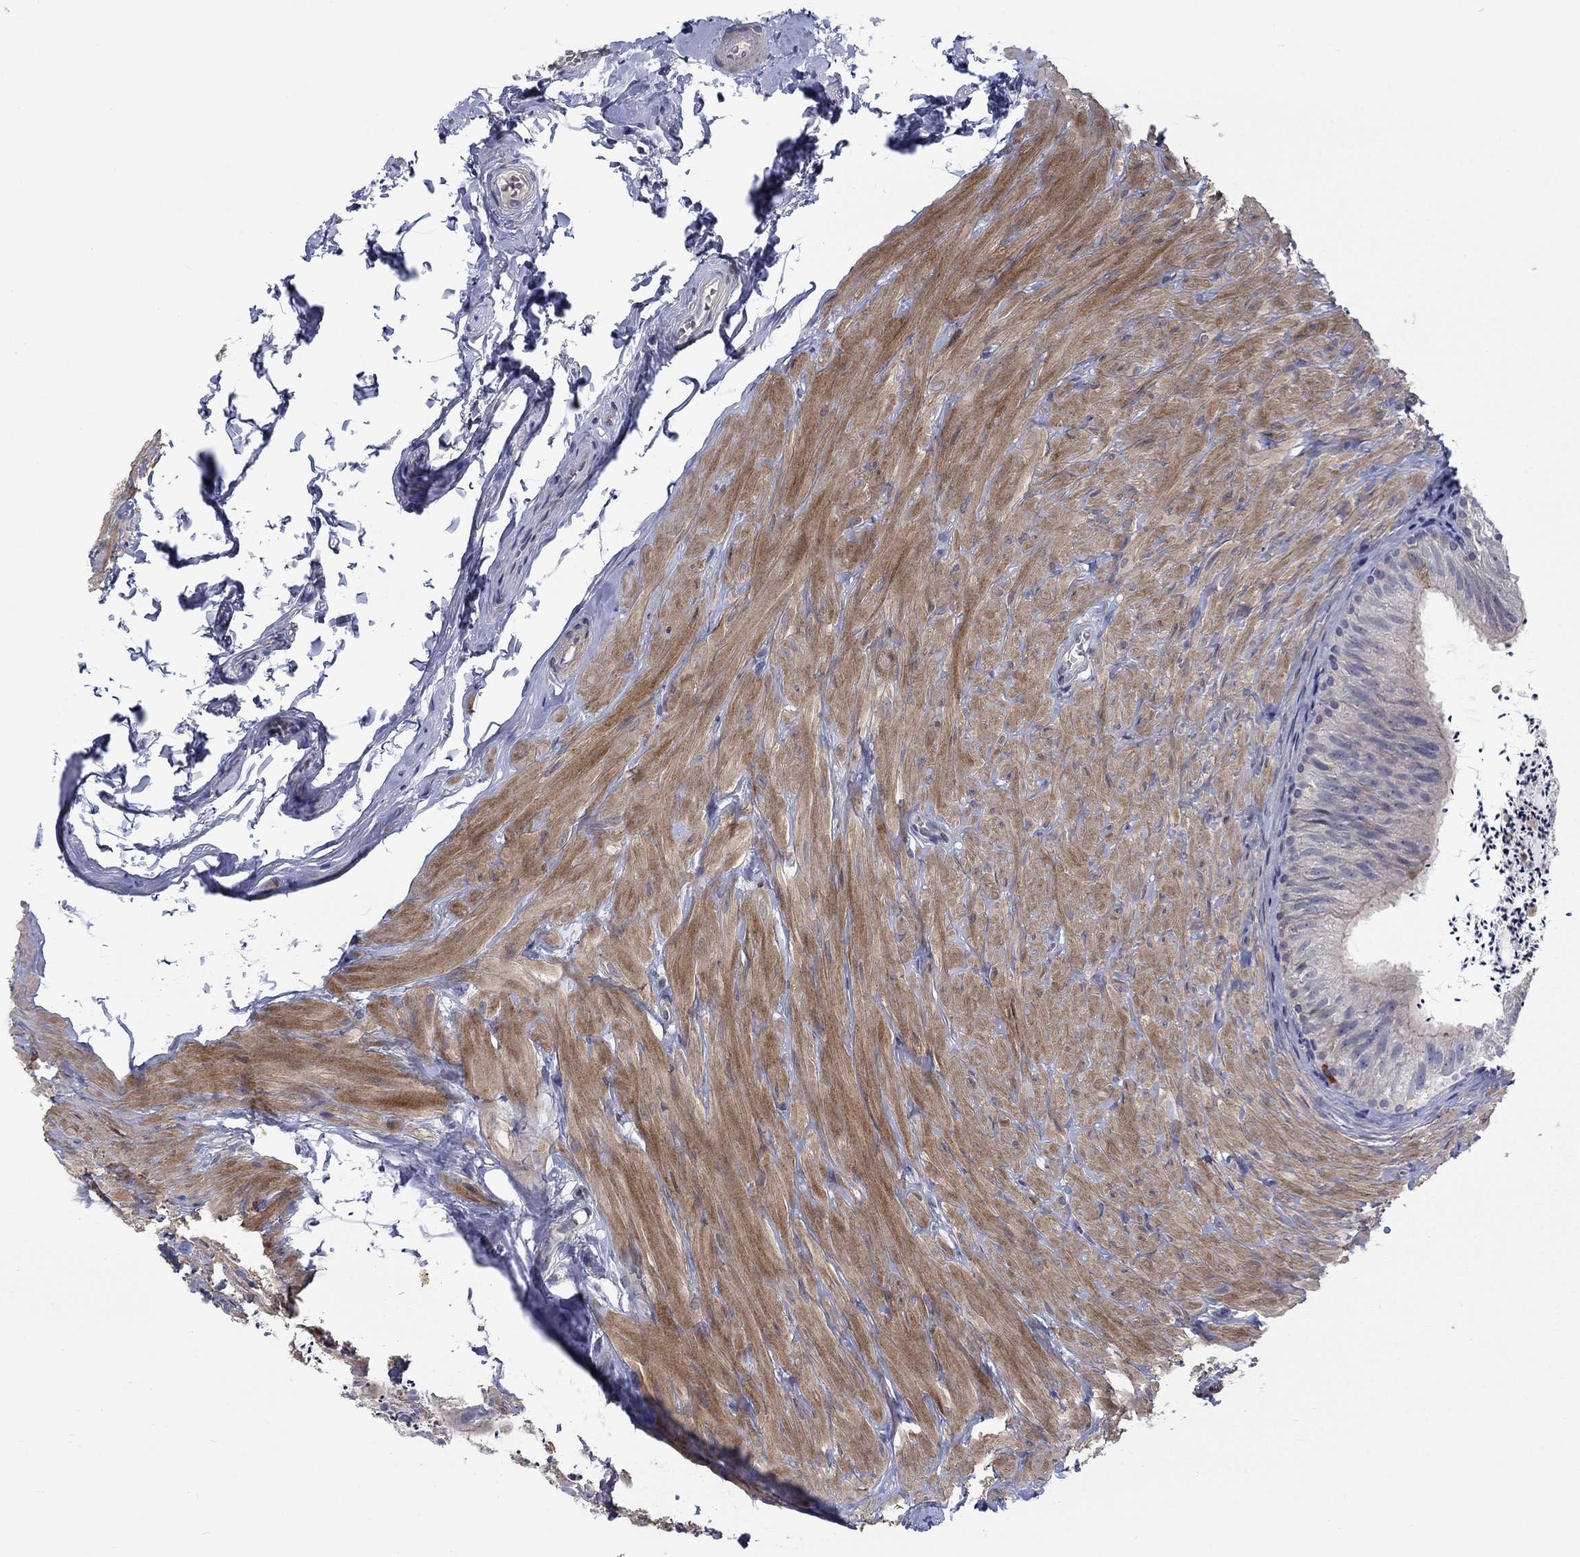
{"staining": {"intensity": "weak", "quantity": "<25%", "location": "cytoplasmic/membranous"}, "tissue": "epididymis", "cell_type": "Glandular cells", "image_type": "normal", "snomed": [{"axis": "morphology", "description": "Normal tissue, NOS"}, {"axis": "topography", "description": "Epididymis"}], "caption": "This is a micrograph of IHC staining of unremarkable epididymis, which shows no positivity in glandular cells. (DAB immunohistochemistry (IHC), high magnification).", "gene": "KIF15", "patient": {"sex": "male", "age": 32}}